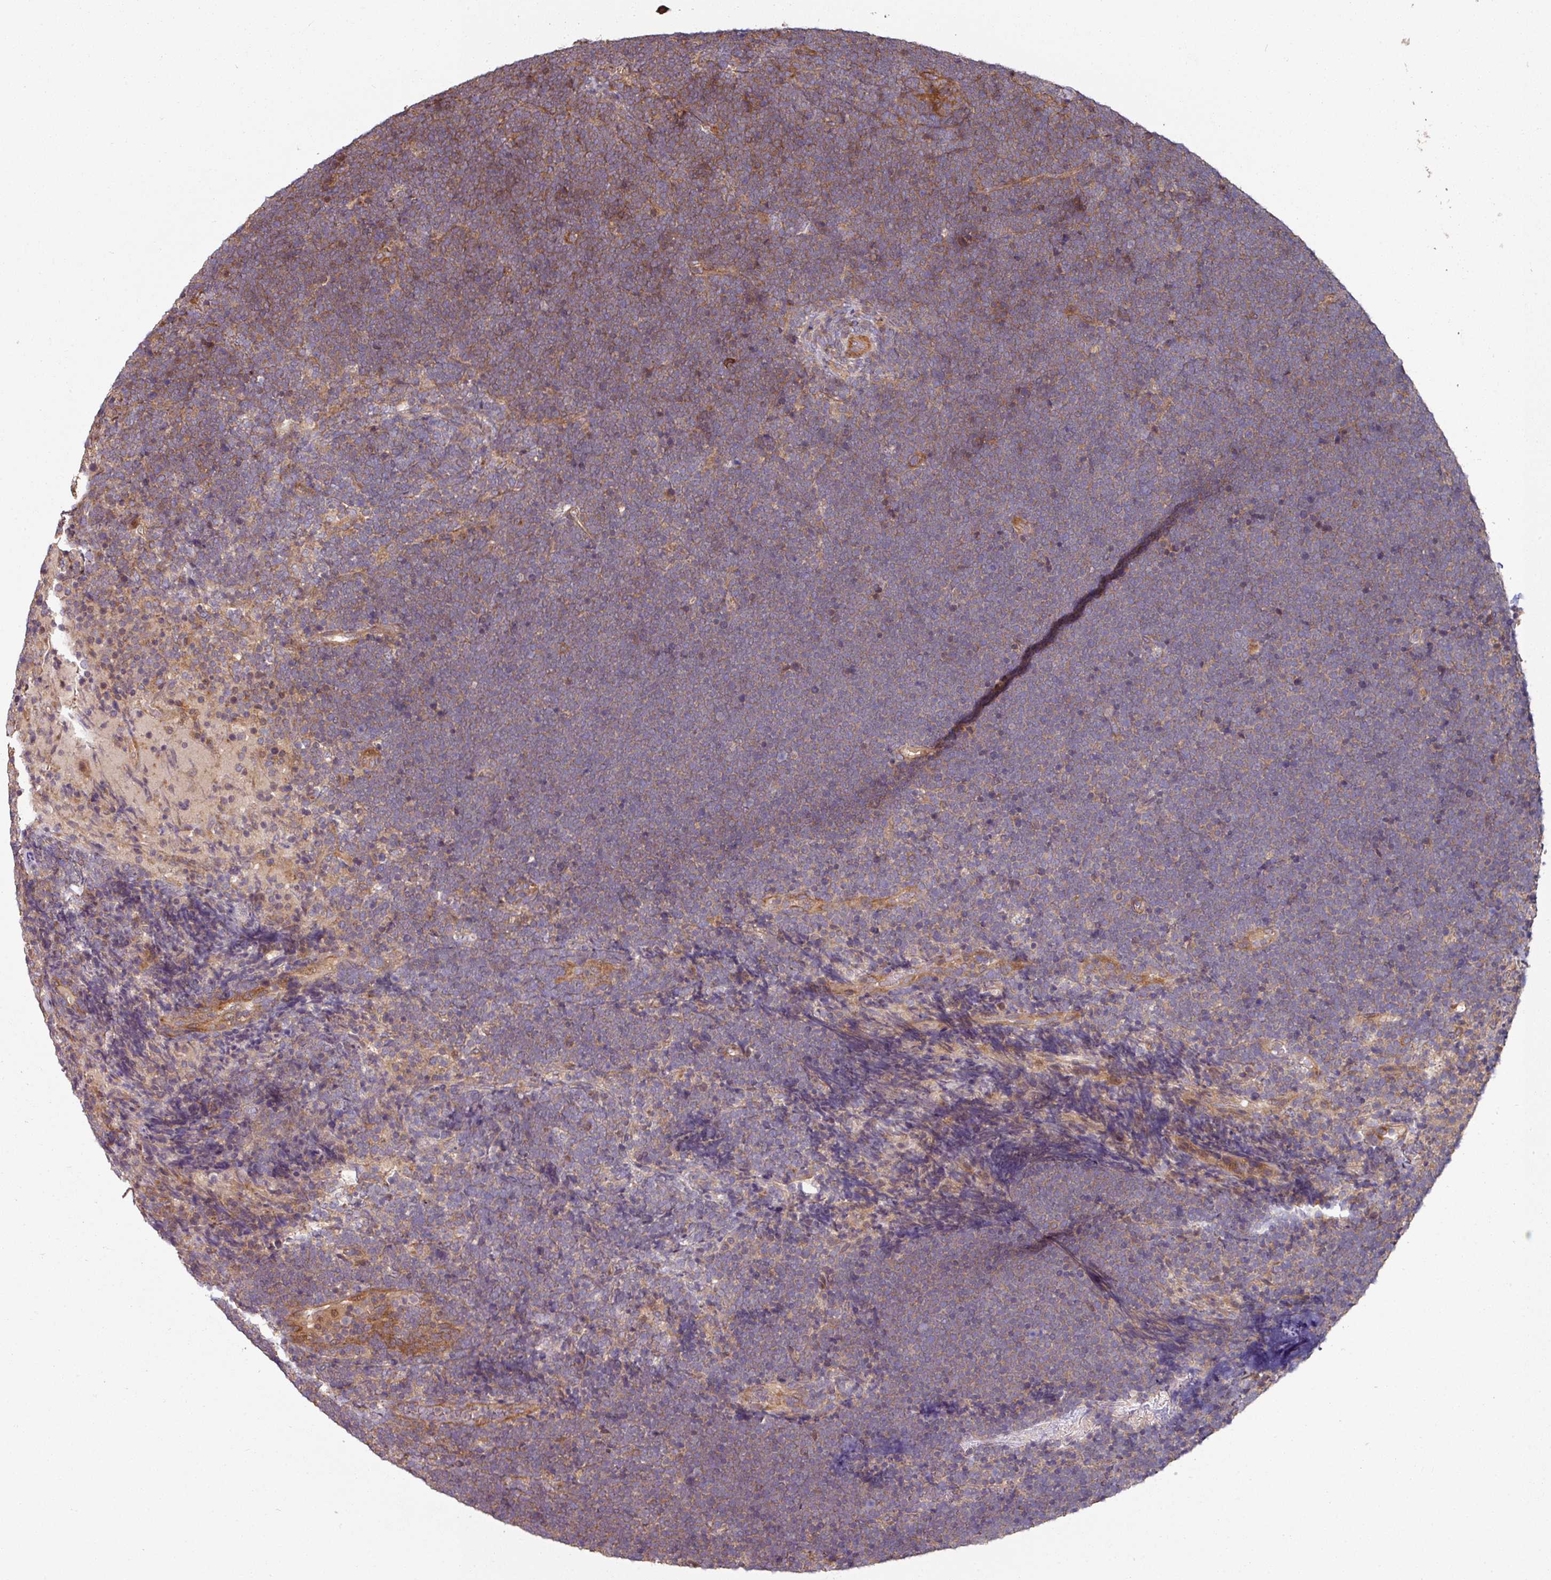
{"staining": {"intensity": "weak", "quantity": "25%-75%", "location": "cytoplasmic/membranous"}, "tissue": "lymphoma", "cell_type": "Tumor cells", "image_type": "cancer", "snomed": [{"axis": "morphology", "description": "Malignant lymphoma, non-Hodgkin's type, High grade"}, {"axis": "topography", "description": "Lymph node"}], "caption": "High-magnification brightfield microscopy of malignant lymphoma, non-Hodgkin's type (high-grade) stained with DAB (3,3'-diaminobenzidine) (brown) and counterstained with hematoxylin (blue). tumor cells exhibit weak cytoplasmic/membranous positivity is appreciated in about25%-75% of cells. The protein is stained brown, and the nuclei are stained in blue (DAB (3,3'-diaminobenzidine) IHC with brightfield microscopy, high magnification).", "gene": "SIK1", "patient": {"sex": "male", "age": 13}}